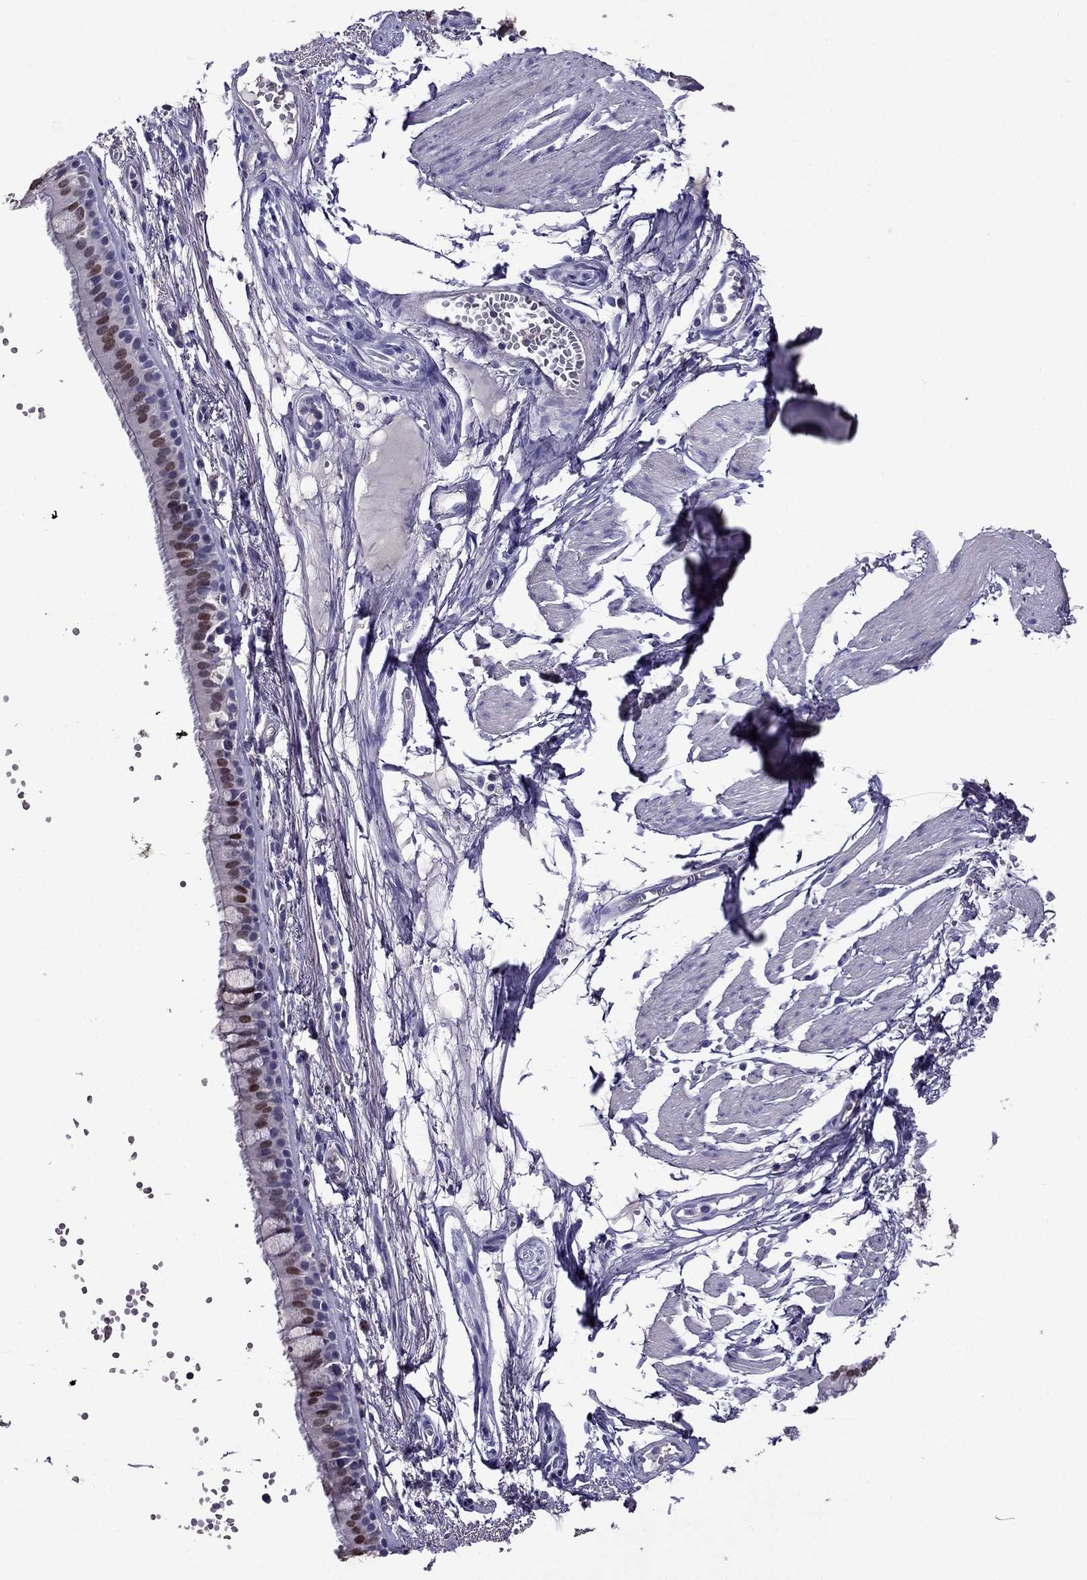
{"staining": {"intensity": "negative", "quantity": "none", "location": "none"}, "tissue": "soft tissue", "cell_type": "Fibroblasts", "image_type": "normal", "snomed": [{"axis": "morphology", "description": "Normal tissue, NOS"}, {"axis": "morphology", "description": "Squamous cell carcinoma, NOS"}, {"axis": "topography", "description": "Cartilage tissue"}, {"axis": "topography", "description": "Lung"}], "caption": "A high-resolution micrograph shows immunohistochemistry (IHC) staining of normal soft tissue, which exhibits no significant expression in fibroblasts. (Stains: DAB (3,3'-diaminobenzidine) immunohistochemistry (IHC) with hematoxylin counter stain, Microscopy: brightfield microscopy at high magnification).", "gene": "NKX3", "patient": {"sex": "male", "age": 66}}